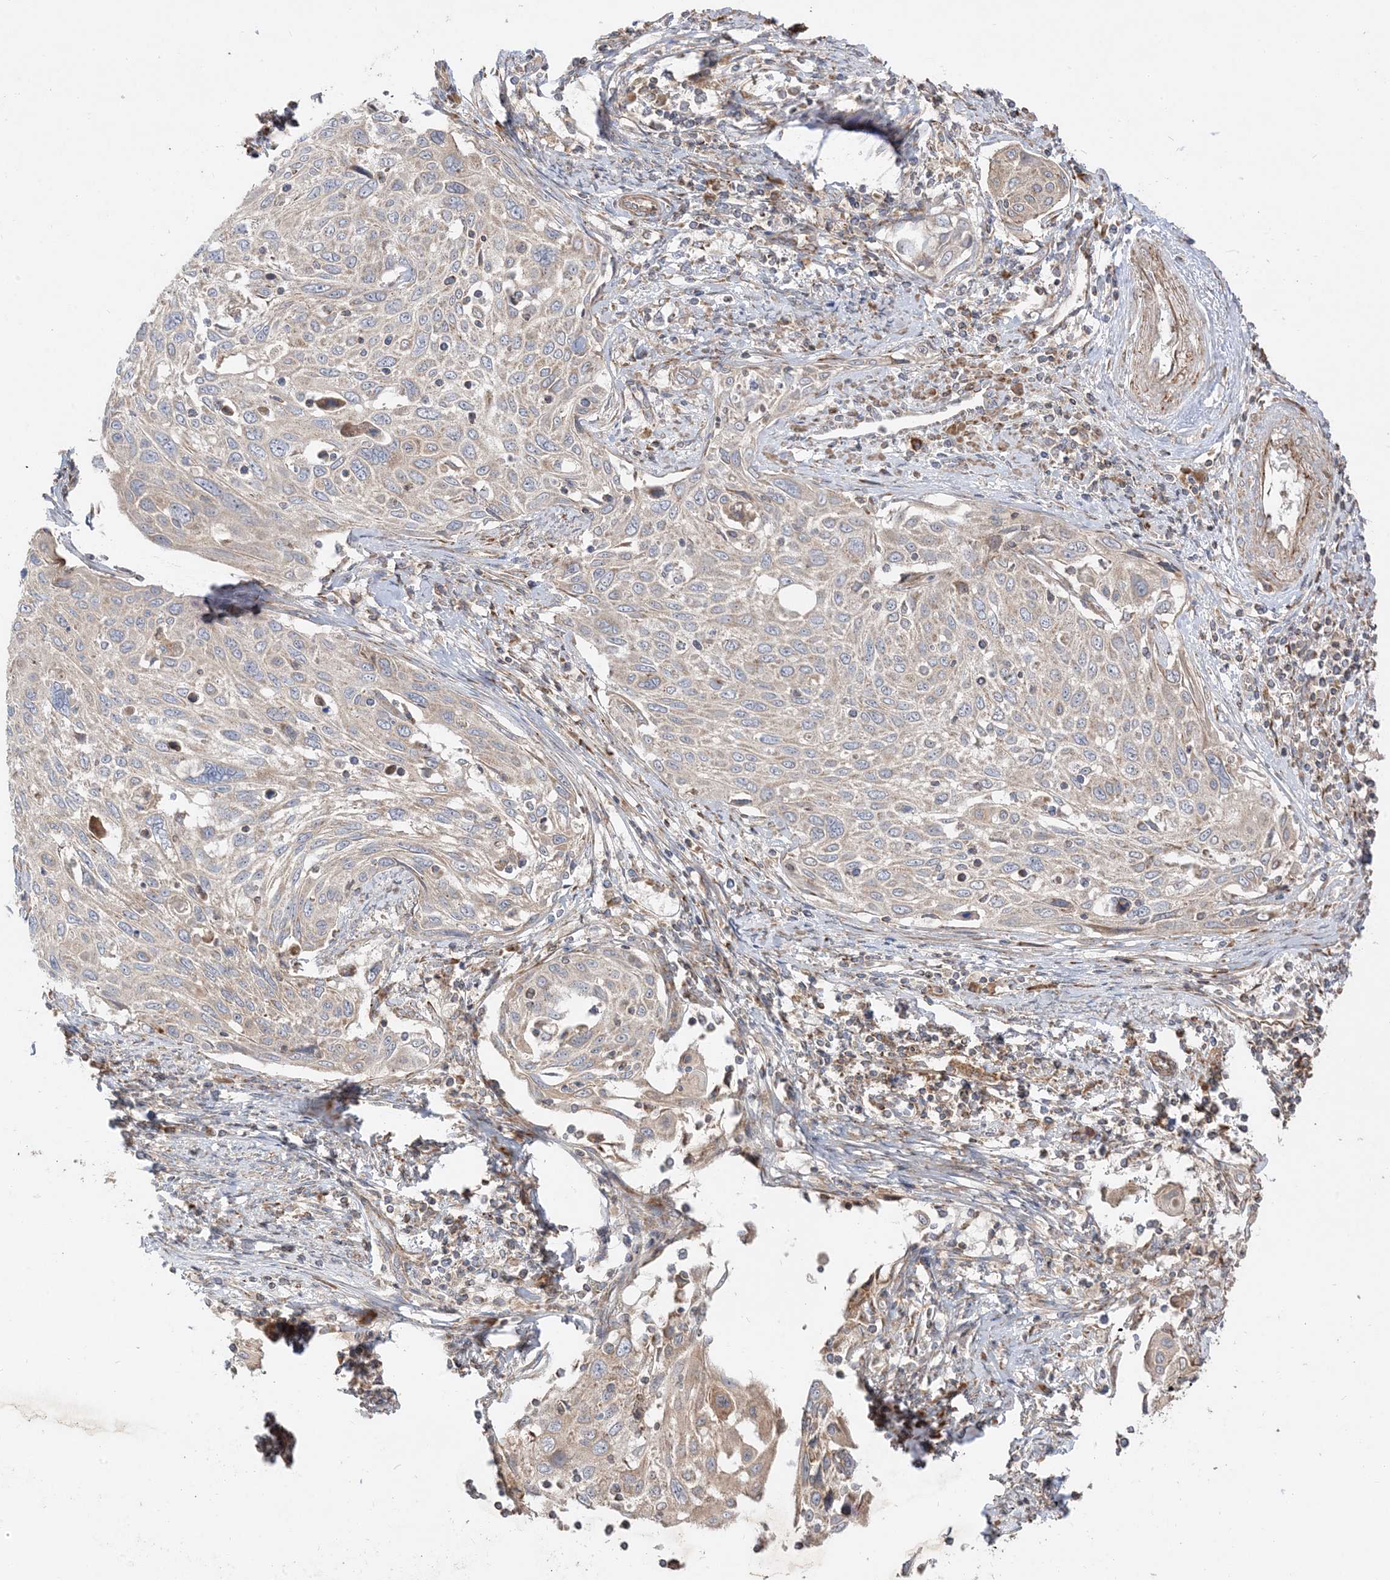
{"staining": {"intensity": "weak", "quantity": "<25%", "location": "cytoplasmic/membranous"}, "tissue": "cervical cancer", "cell_type": "Tumor cells", "image_type": "cancer", "snomed": [{"axis": "morphology", "description": "Squamous cell carcinoma, NOS"}, {"axis": "topography", "description": "Cervix"}], "caption": "Tumor cells are negative for brown protein staining in cervical cancer. (DAB immunohistochemistry (IHC) visualized using brightfield microscopy, high magnification).", "gene": "AARS2", "patient": {"sex": "female", "age": 70}}